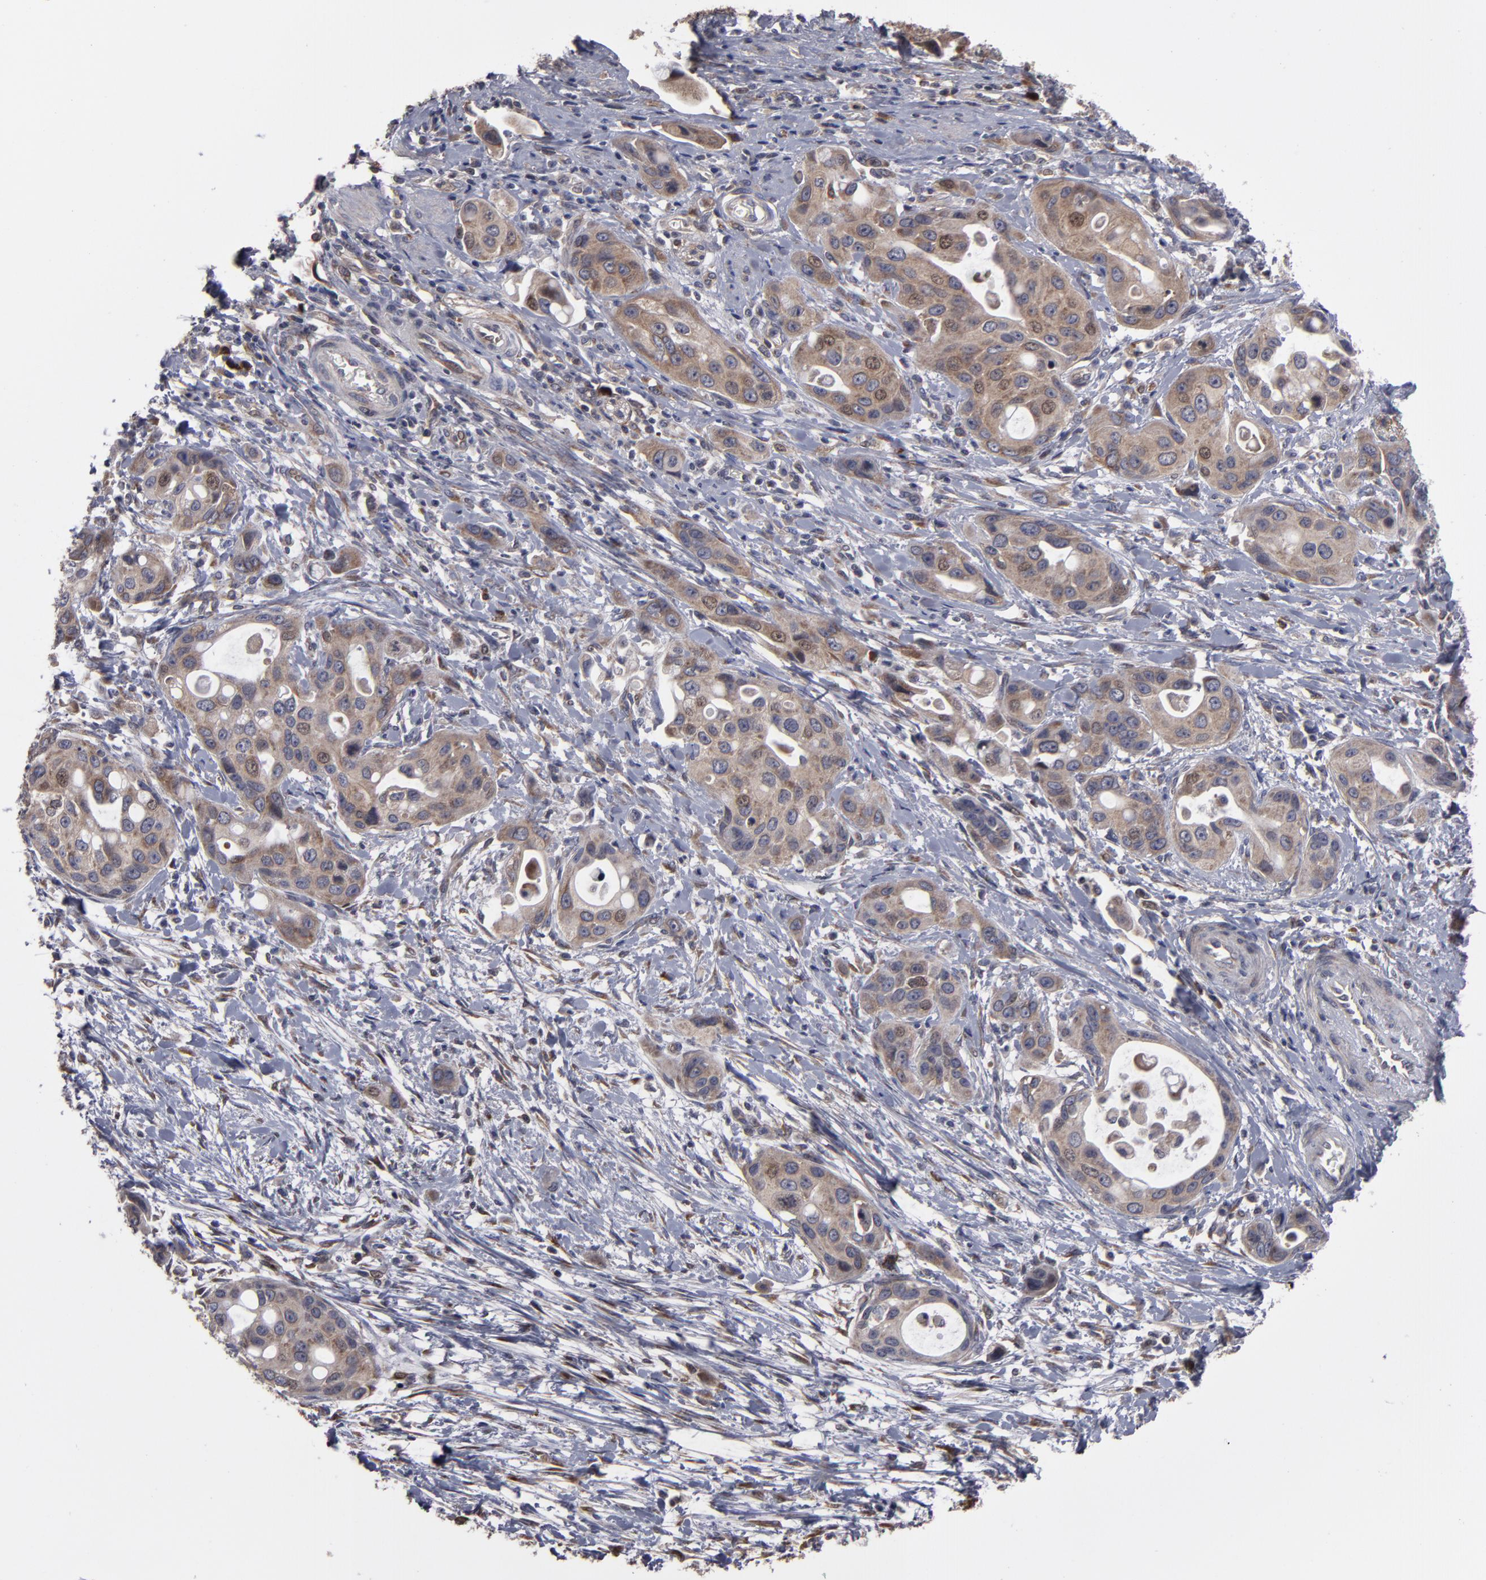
{"staining": {"intensity": "weak", "quantity": ">75%", "location": "cytoplasmic/membranous"}, "tissue": "pancreatic cancer", "cell_type": "Tumor cells", "image_type": "cancer", "snomed": [{"axis": "morphology", "description": "Adenocarcinoma, NOS"}, {"axis": "topography", "description": "Pancreas"}], "caption": "Protein staining of pancreatic cancer tissue shows weak cytoplasmic/membranous expression in about >75% of tumor cells.", "gene": "SND1", "patient": {"sex": "female", "age": 60}}